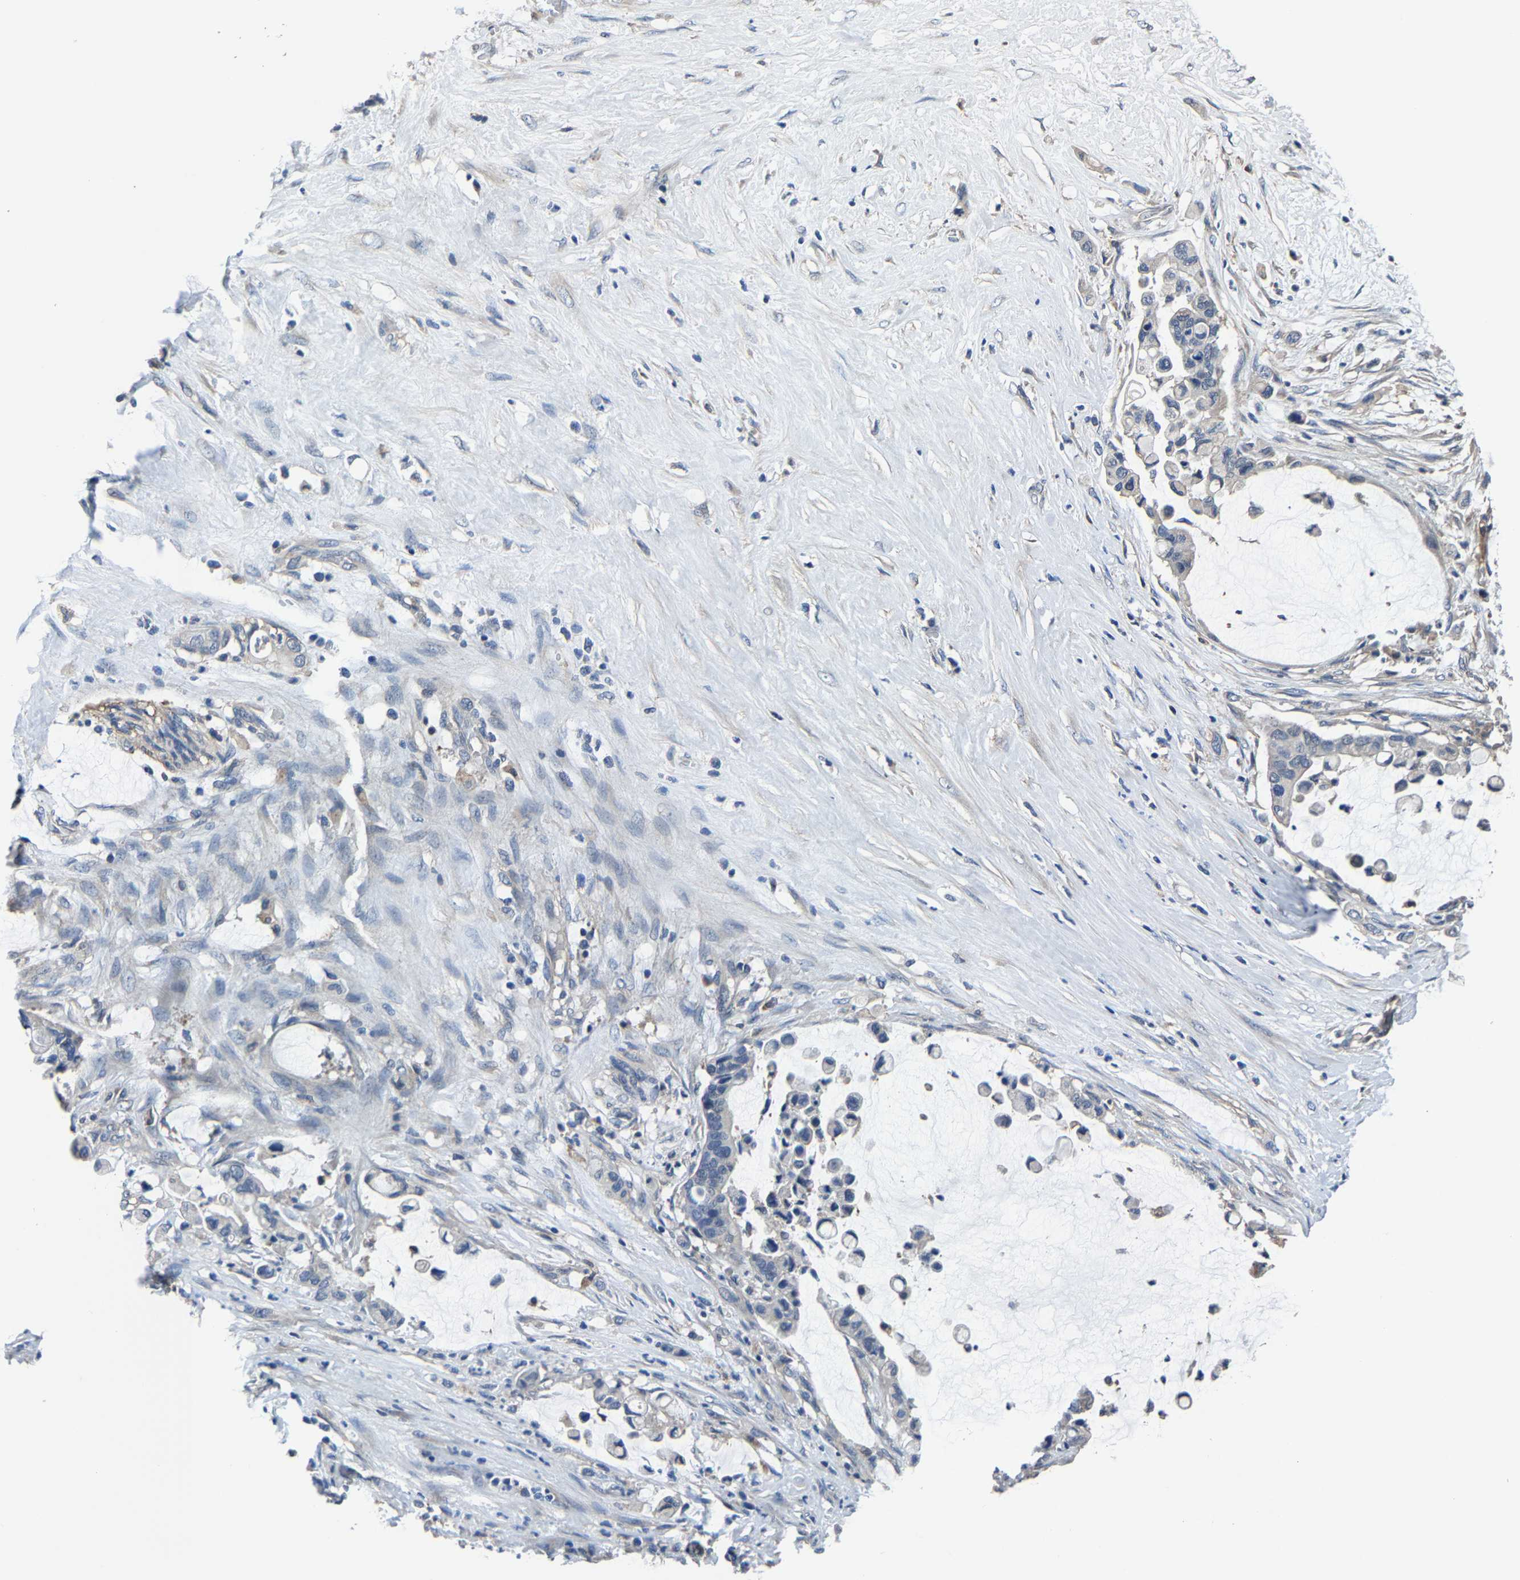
{"staining": {"intensity": "negative", "quantity": "none", "location": "none"}, "tissue": "pancreatic cancer", "cell_type": "Tumor cells", "image_type": "cancer", "snomed": [{"axis": "morphology", "description": "Adenocarcinoma, NOS"}, {"axis": "topography", "description": "Pancreas"}], "caption": "A micrograph of pancreatic cancer (adenocarcinoma) stained for a protein exhibits no brown staining in tumor cells.", "gene": "STRBP", "patient": {"sex": "male", "age": 41}}